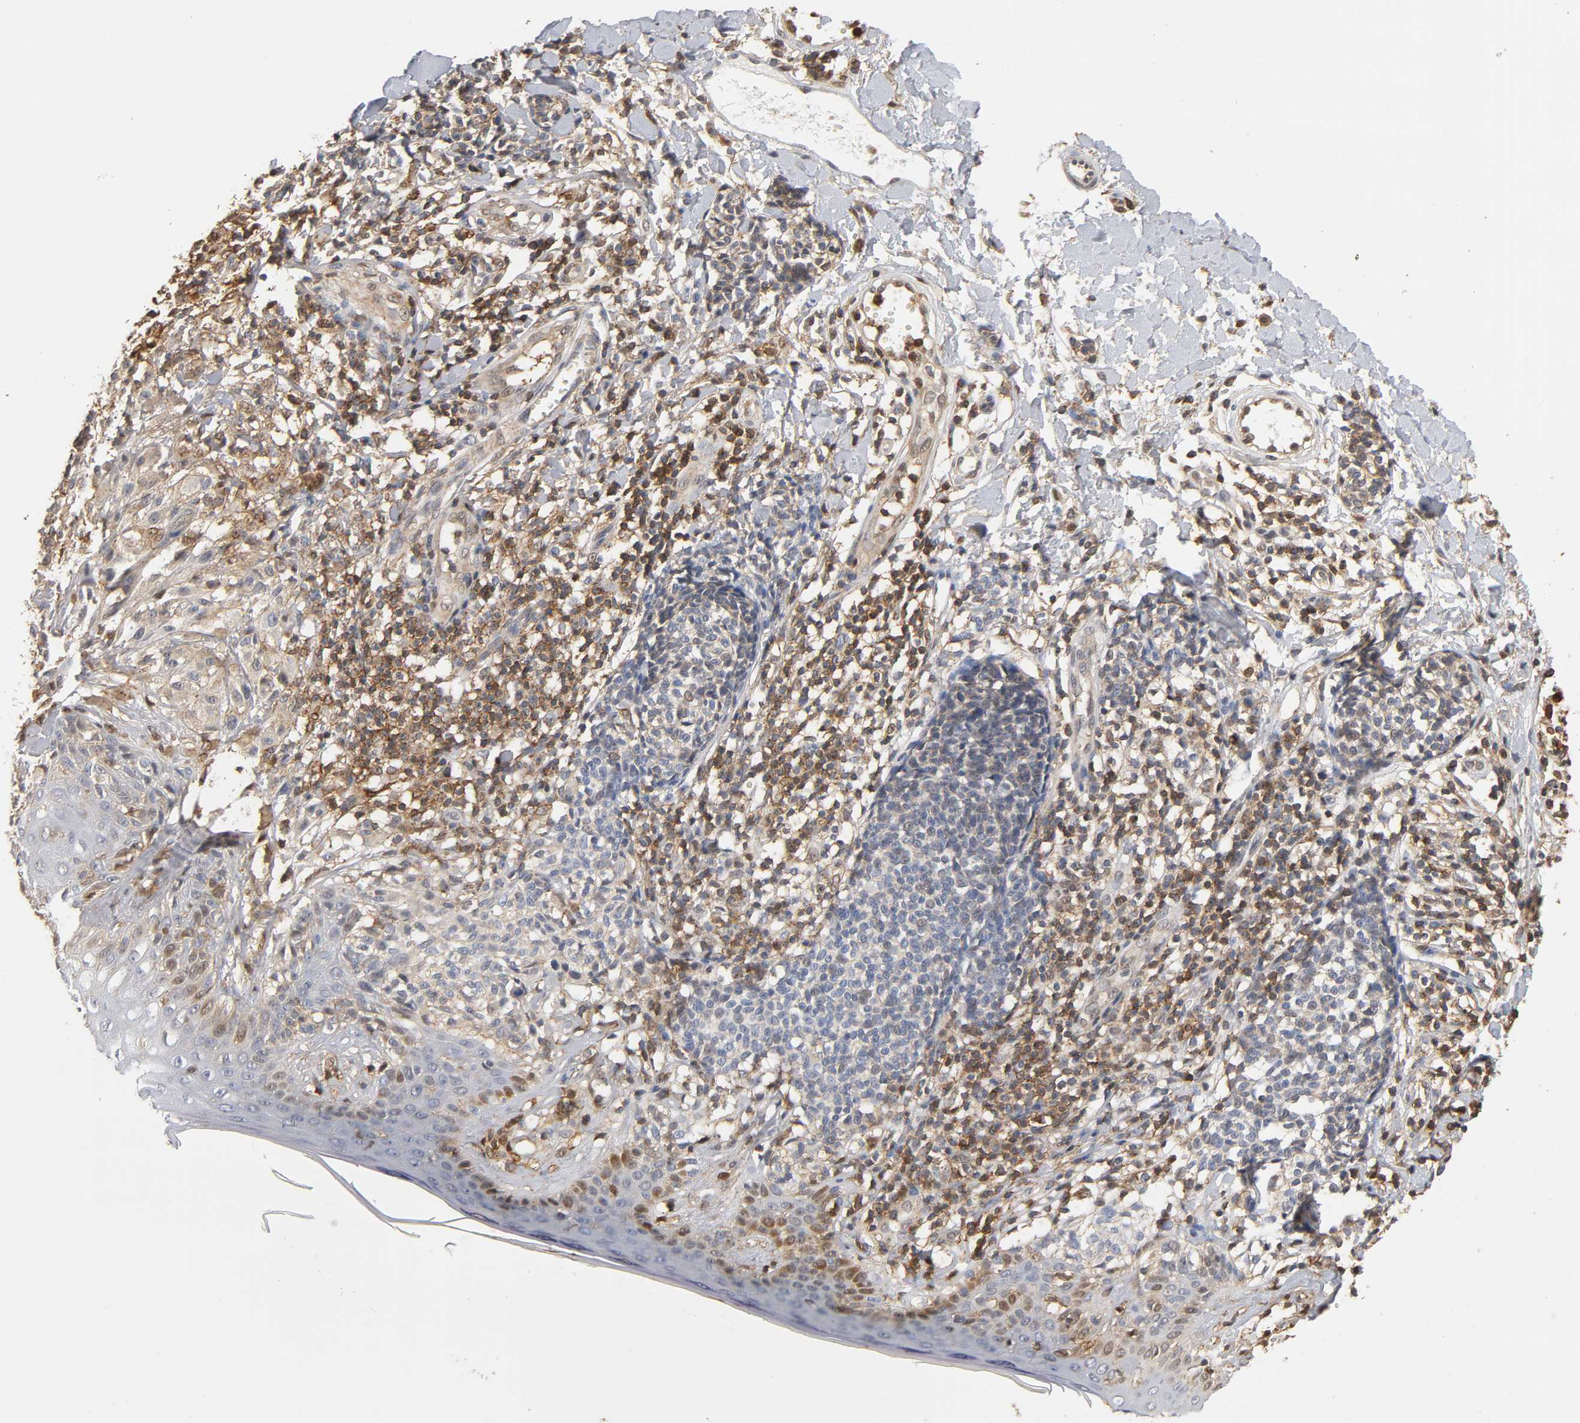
{"staining": {"intensity": "weak", "quantity": "25%-75%", "location": "cytoplasmic/membranous"}, "tissue": "melanoma", "cell_type": "Tumor cells", "image_type": "cancer", "snomed": [{"axis": "morphology", "description": "Malignant melanoma, NOS"}, {"axis": "topography", "description": "Skin"}], "caption": "Immunohistochemical staining of human malignant melanoma demonstrates weak cytoplasmic/membranous protein positivity in about 25%-75% of tumor cells.", "gene": "ANXA11", "patient": {"sex": "male", "age": 67}}